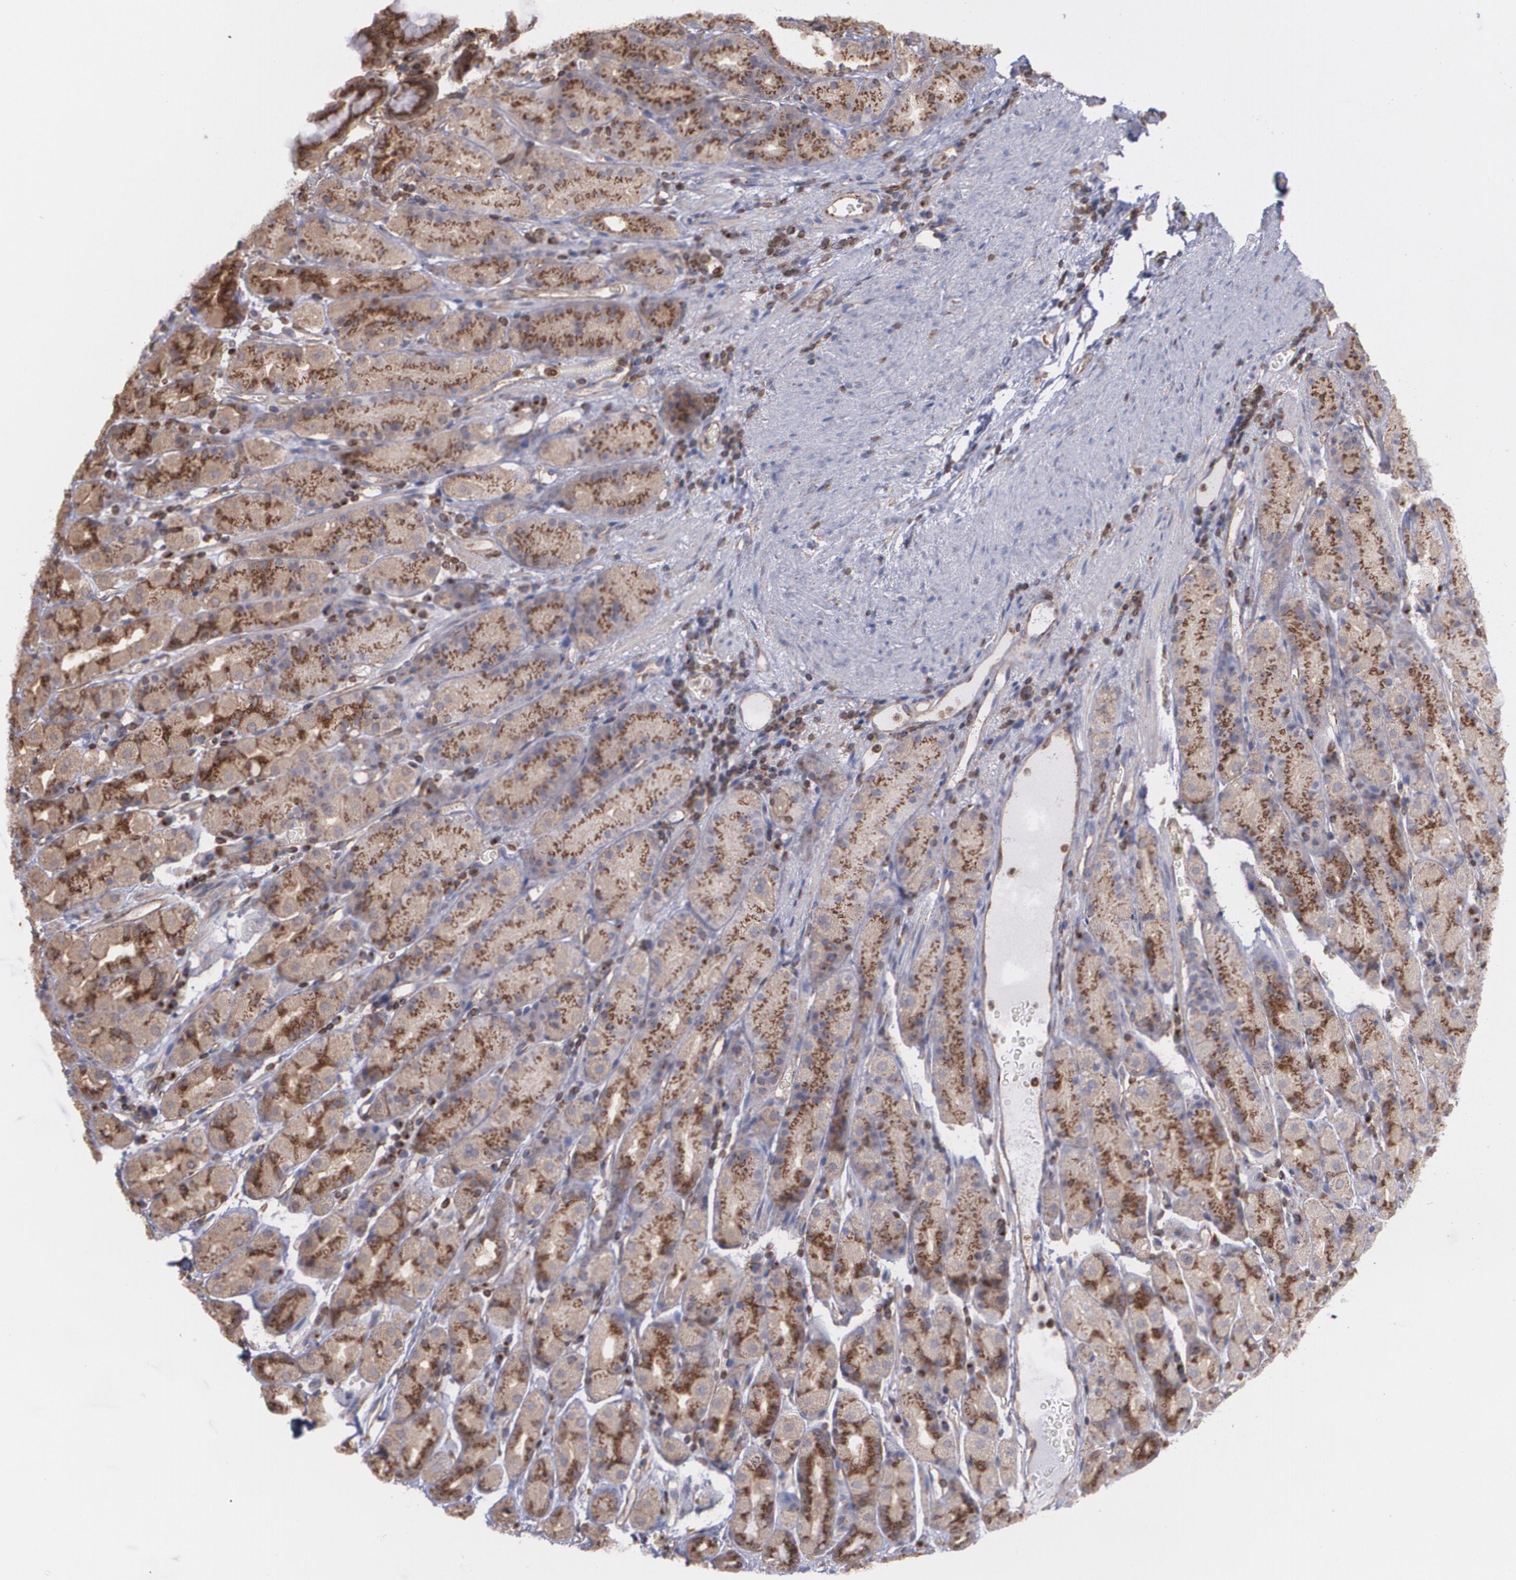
{"staining": {"intensity": "strong", "quantity": ">75%", "location": "cytoplasmic/membranous"}, "tissue": "stomach", "cell_type": "Glandular cells", "image_type": "normal", "snomed": [{"axis": "morphology", "description": "Normal tissue, NOS"}, {"axis": "topography", "description": "Stomach, upper"}], "caption": "A brown stain highlights strong cytoplasmic/membranous positivity of a protein in glandular cells of benign human stomach. (Brightfield microscopy of DAB IHC at high magnification).", "gene": "TRIP11", "patient": {"sex": "male", "age": 68}}